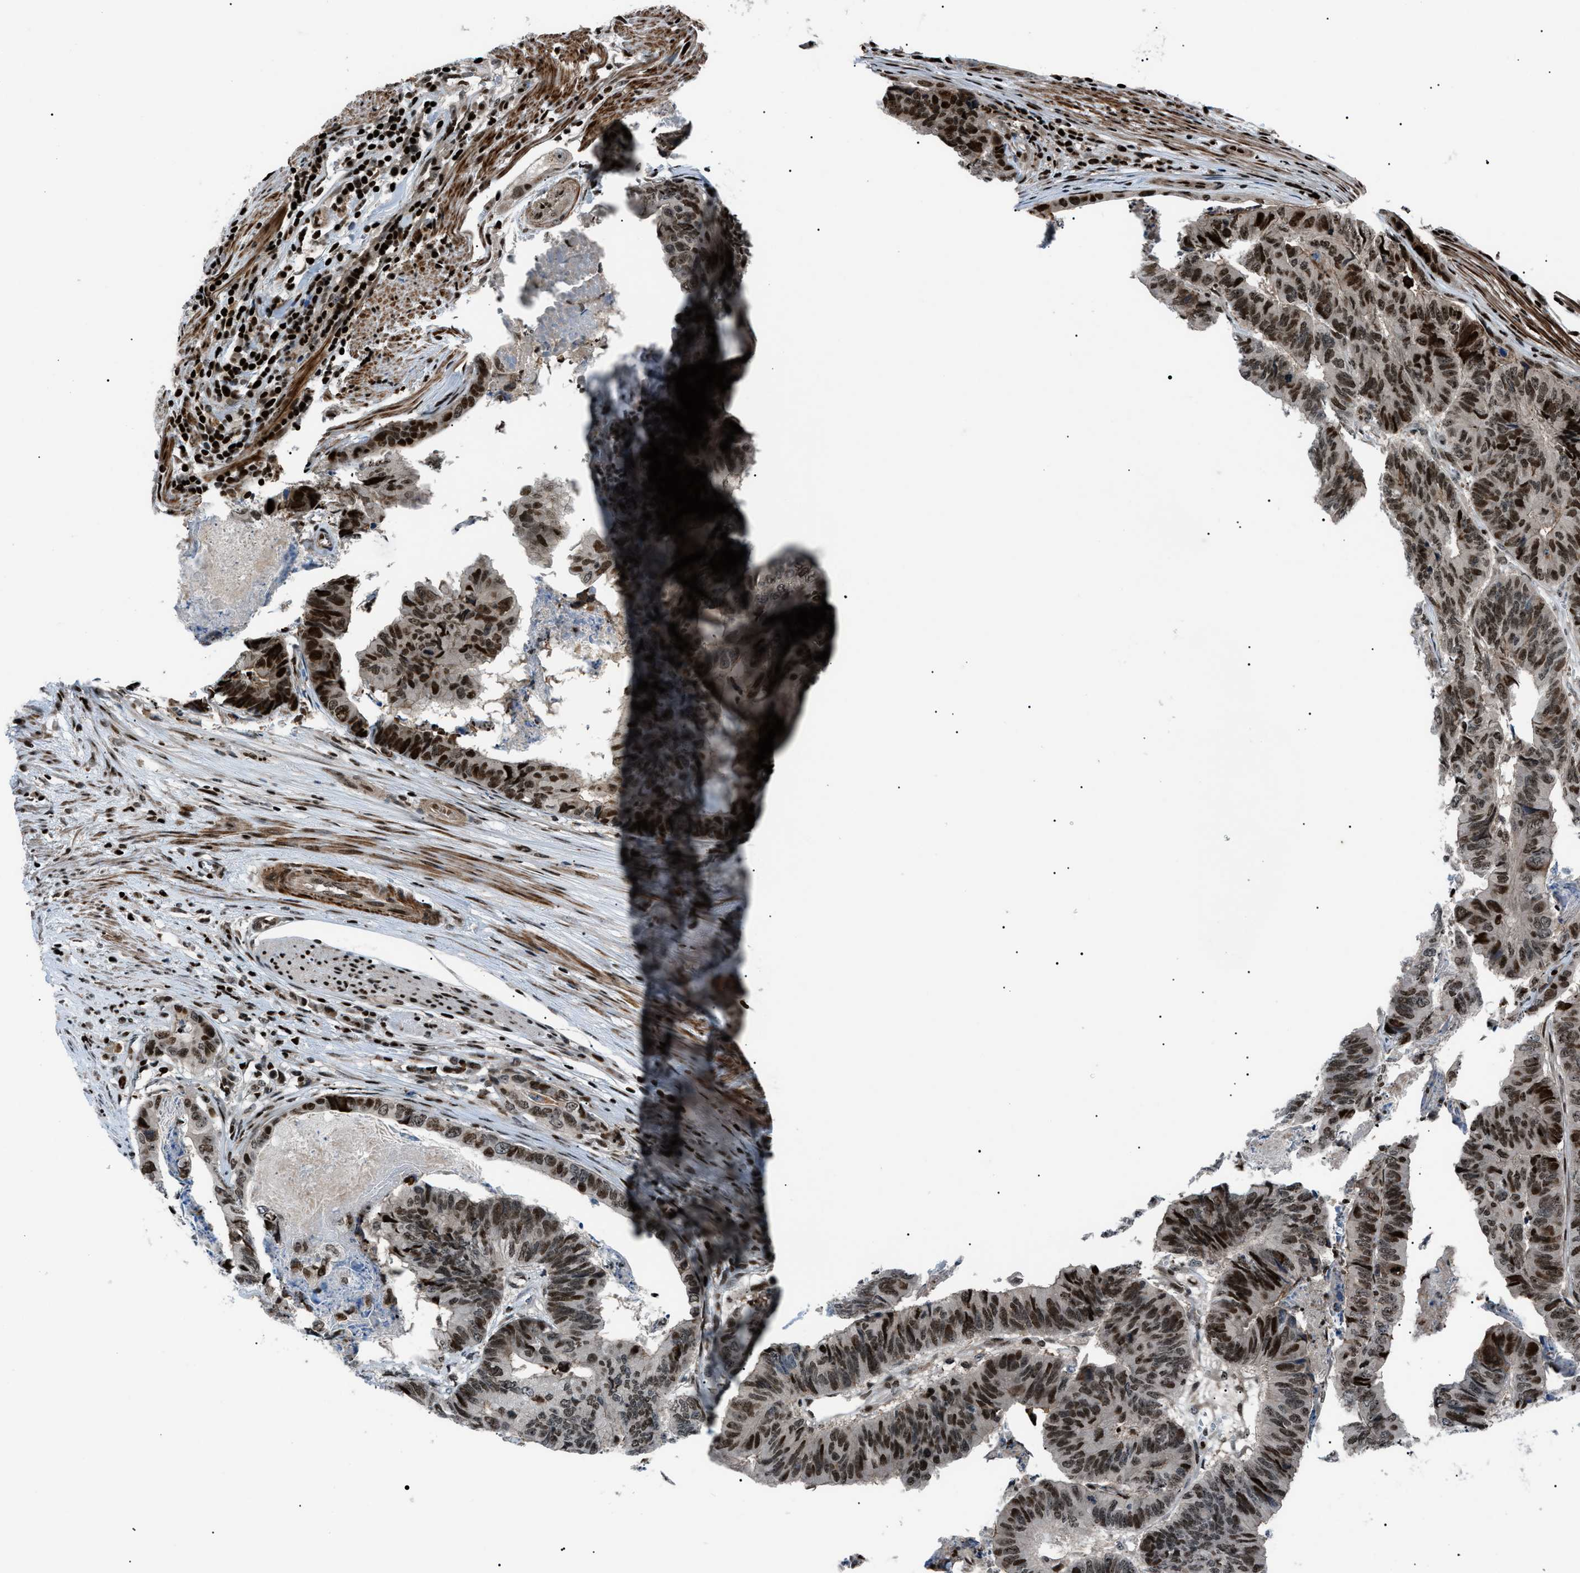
{"staining": {"intensity": "moderate", "quantity": ">75%", "location": "nuclear"}, "tissue": "stomach cancer", "cell_type": "Tumor cells", "image_type": "cancer", "snomed": [{"axis": "morphology", "description": "Adenocarcinoma, NOS"}, {"axis": "topography", "description": "Stomach, lower"}], "caption": "Moderate nuclear protein expression is present in approximately >75% of tumor cells in adenocarcinoma (stomach).", "gene": "PRKX", "patient": {"sex": "male", "age": 77}}